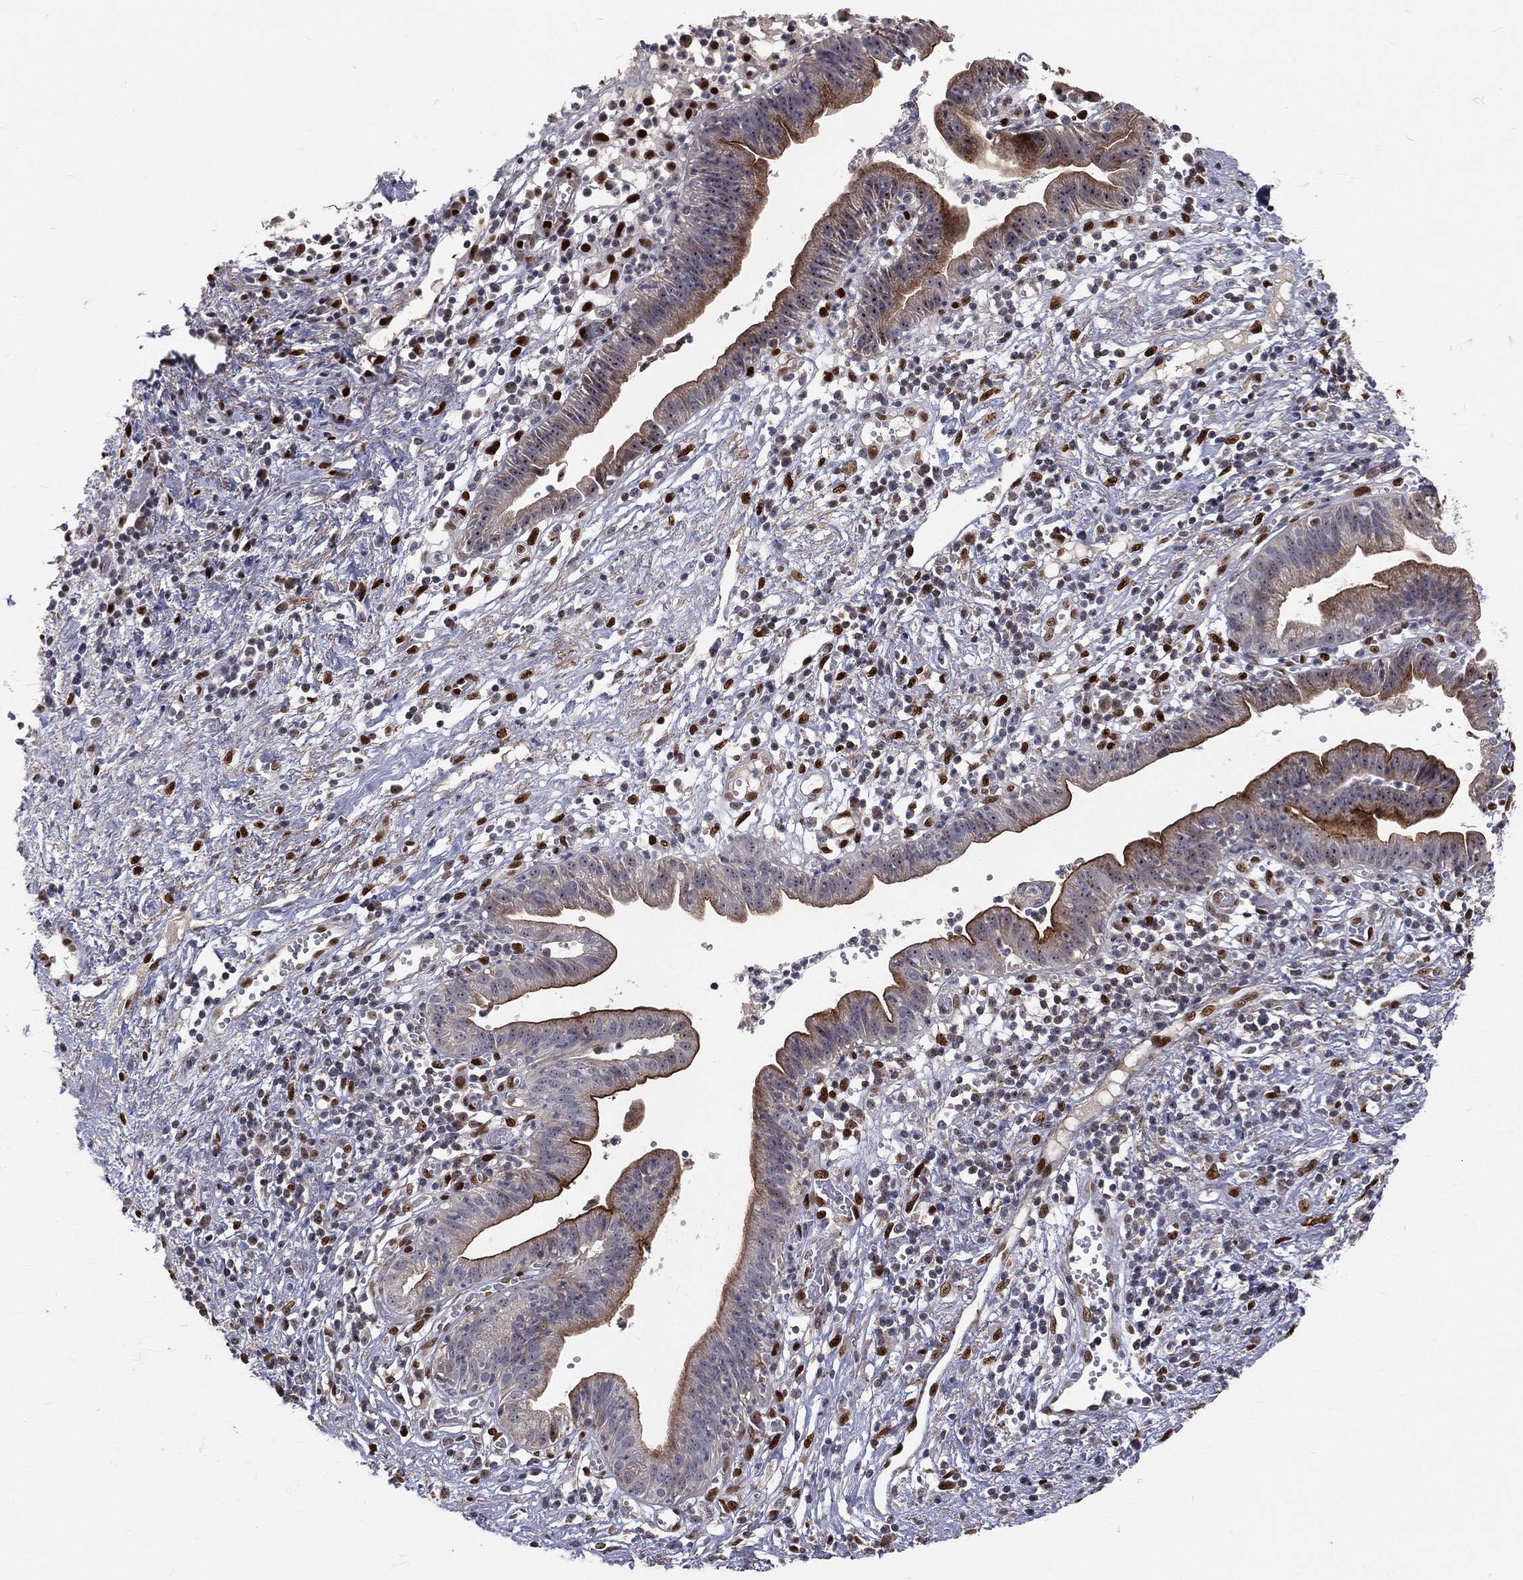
{"staining": {"intensity": "moderate", "quantity": "<25%", "location": "cytoplasmic/membranous,nuclear"}, "tissue": "pancreatic cancer", "cell_type": "Tumor cells", "image_type": "cancer", "snomed": [{"axis": "morphology", "description": "Adenocarcinoma, NOS"}, {"axis": "topography", "description": "Pancreas"}], "caption": "Moderate cytoplasmic/membranous and nuclear staining is present in approximately <25% of tumor cells in pancreatic cancer (adenocarcinoma).", "gene": "ZEB1", "patient": {"sex": "female", "age": 73}}